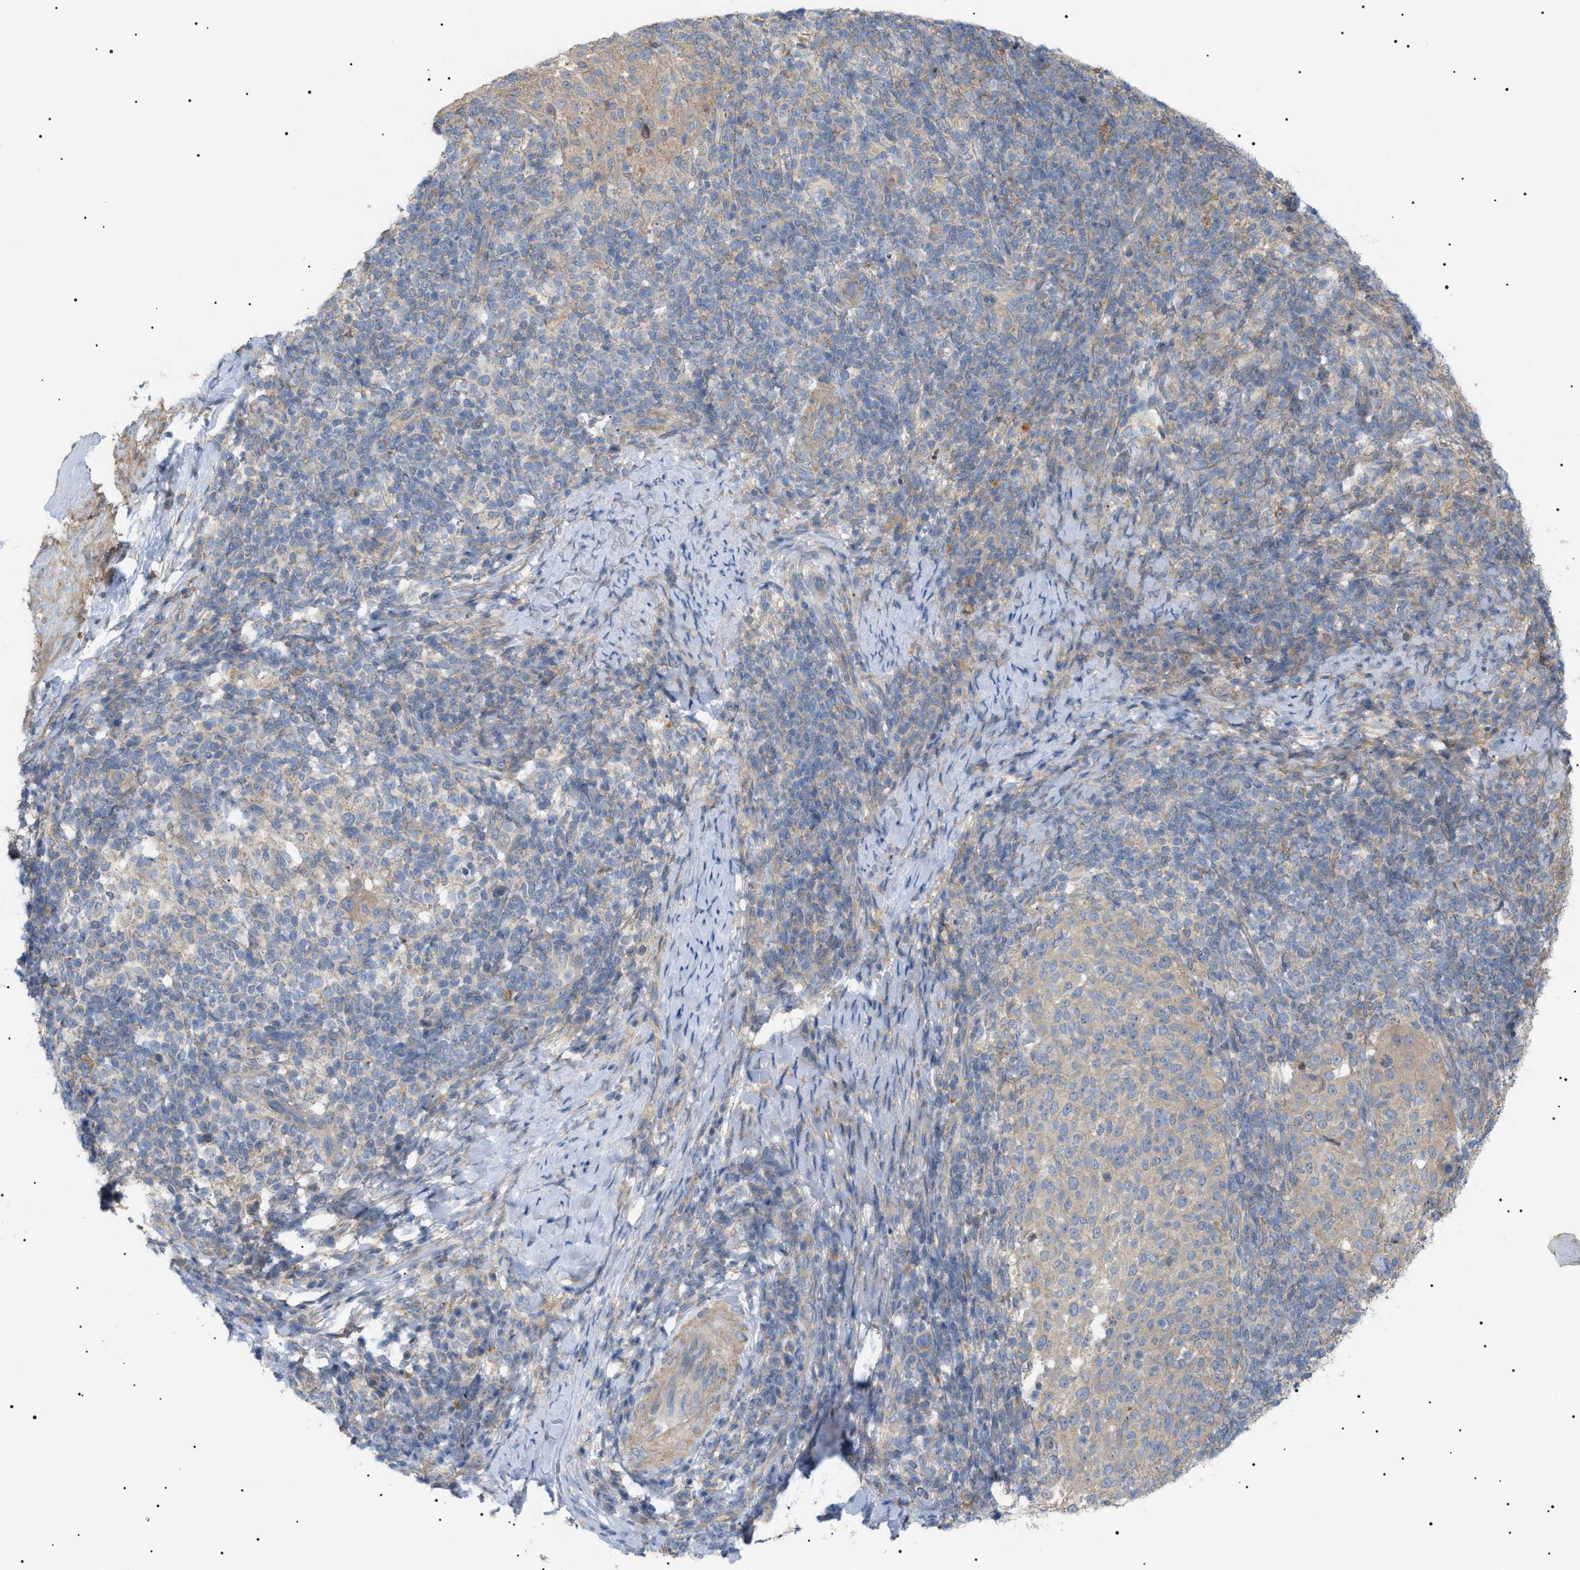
{"staining": {"intensity": "weak", "quantity": "25%-75%", "location": "cytoplasmic/membranous"}, "tissue": "cervical cancer", "cell_type": "Tumor cells", "image_type": "cancer", "snomed": [{"axis": "morphology", "description": "Squamous cell carcinoma, NOS"}, {"axis": "topography", "description": "Cervix"}], "caption": "Tumor cells exhibit weak cytoplasmic/membranous expression in approximately 25%-75% of cells in cervical squamous cell carcinoma.", "gene": "IRS2", "patient": {"sex": "female", "age": 51}}